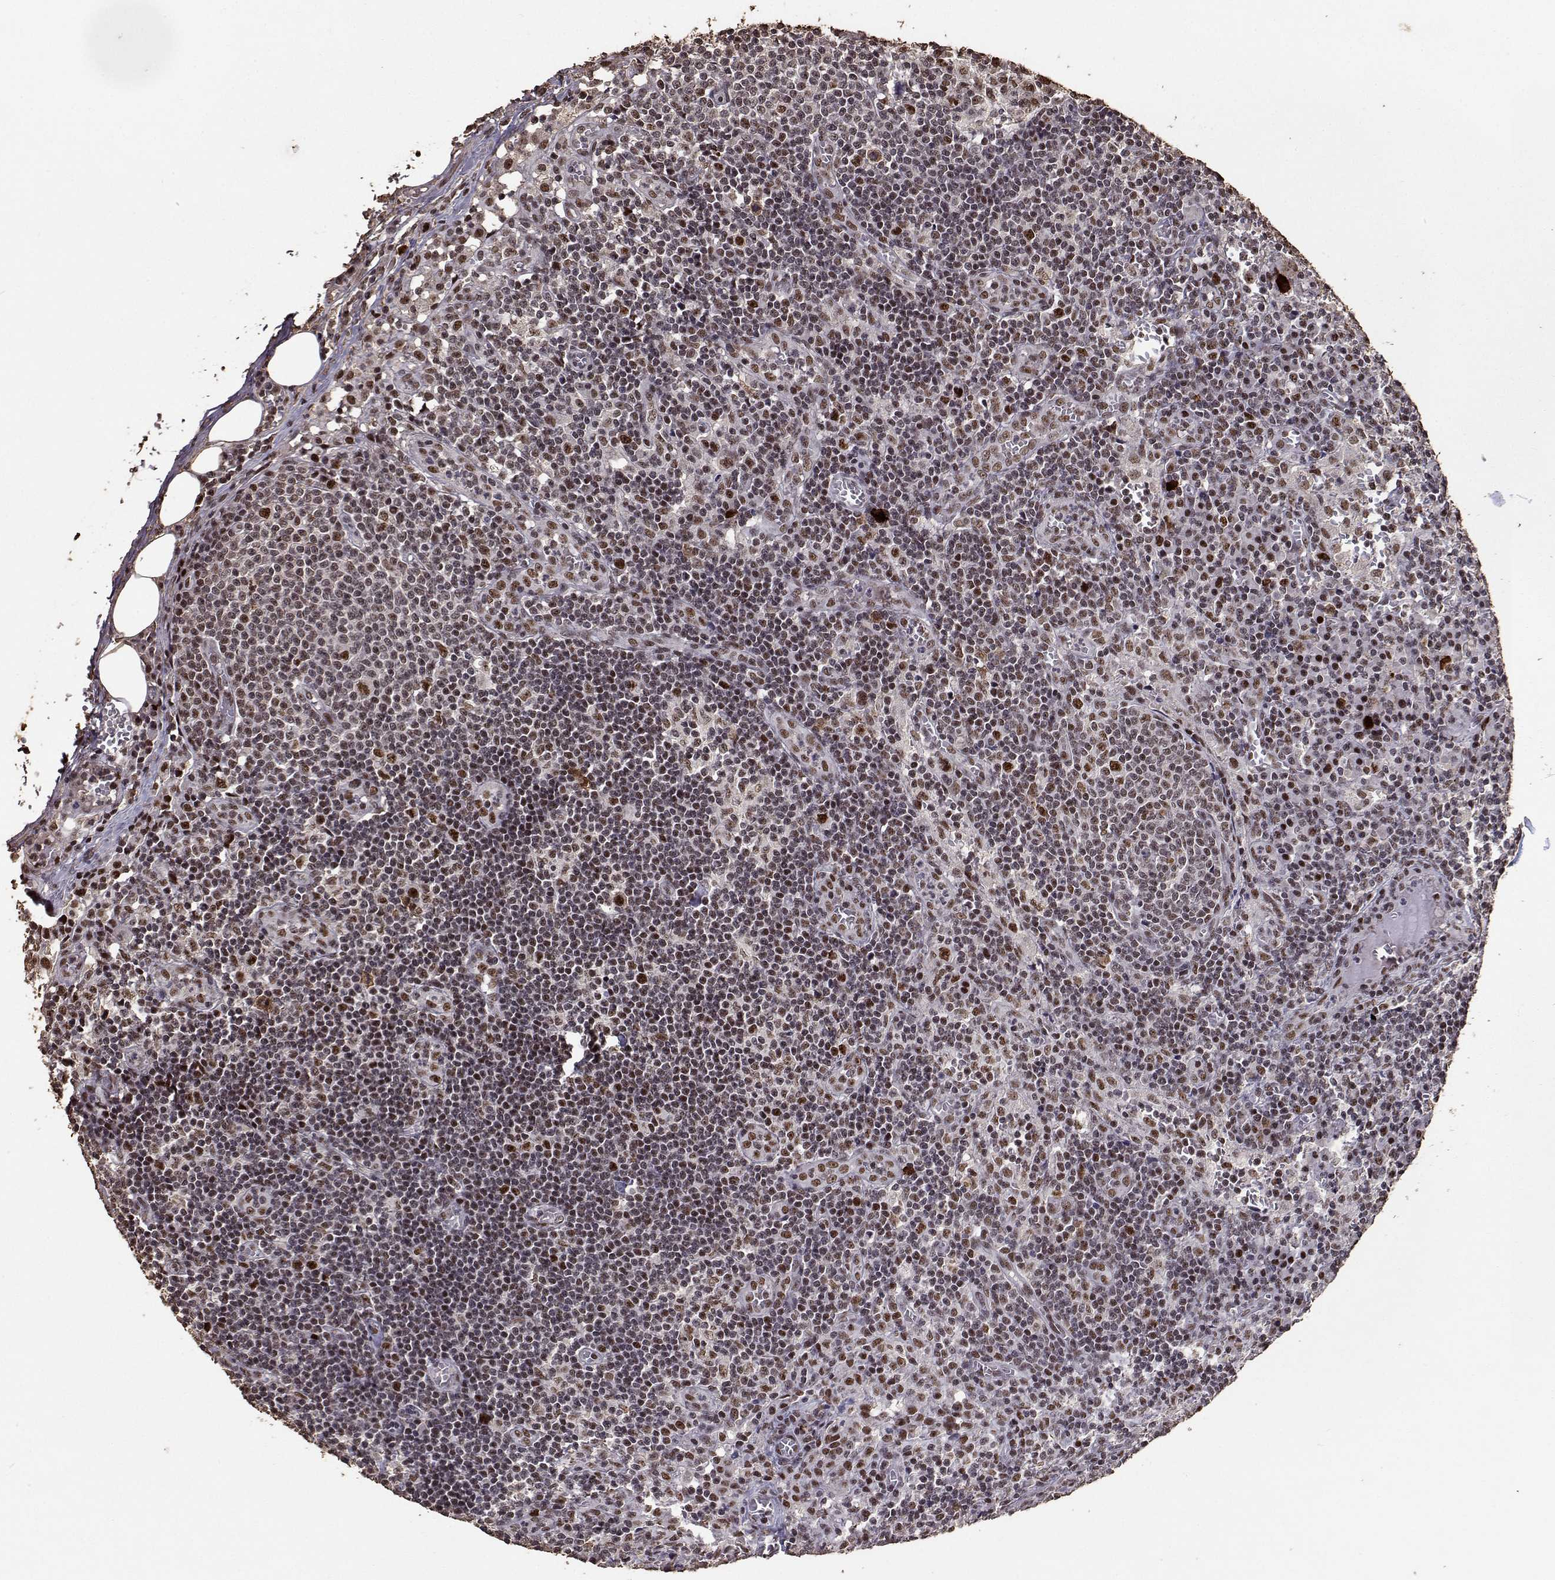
{"staining": {"intensity": "moderate", "quantity": ">75%", "location": "nuclear"}, "tissue": "lymph node", "cell_type": "Germinal center cells", "image_type": "normal", "snomed": [{"axis": "morphology", "description": "Normal tissue, NOS"}, {"axis": "topography", "description": "Lymph node"}], "caption": "Immunohistochemical staining of benign lymph node reveals medium levels of moderate nuclear expression in approximately >75% of germinal center cells. The protein of interest is stained brown, and the nuclei are stained in blue (DAB (3,3'-diaminobenzidine) IHC with brightfield microscopy, high magnification).", "gene": "TOE1", "patient": {"sex": "male", "age": 62}}